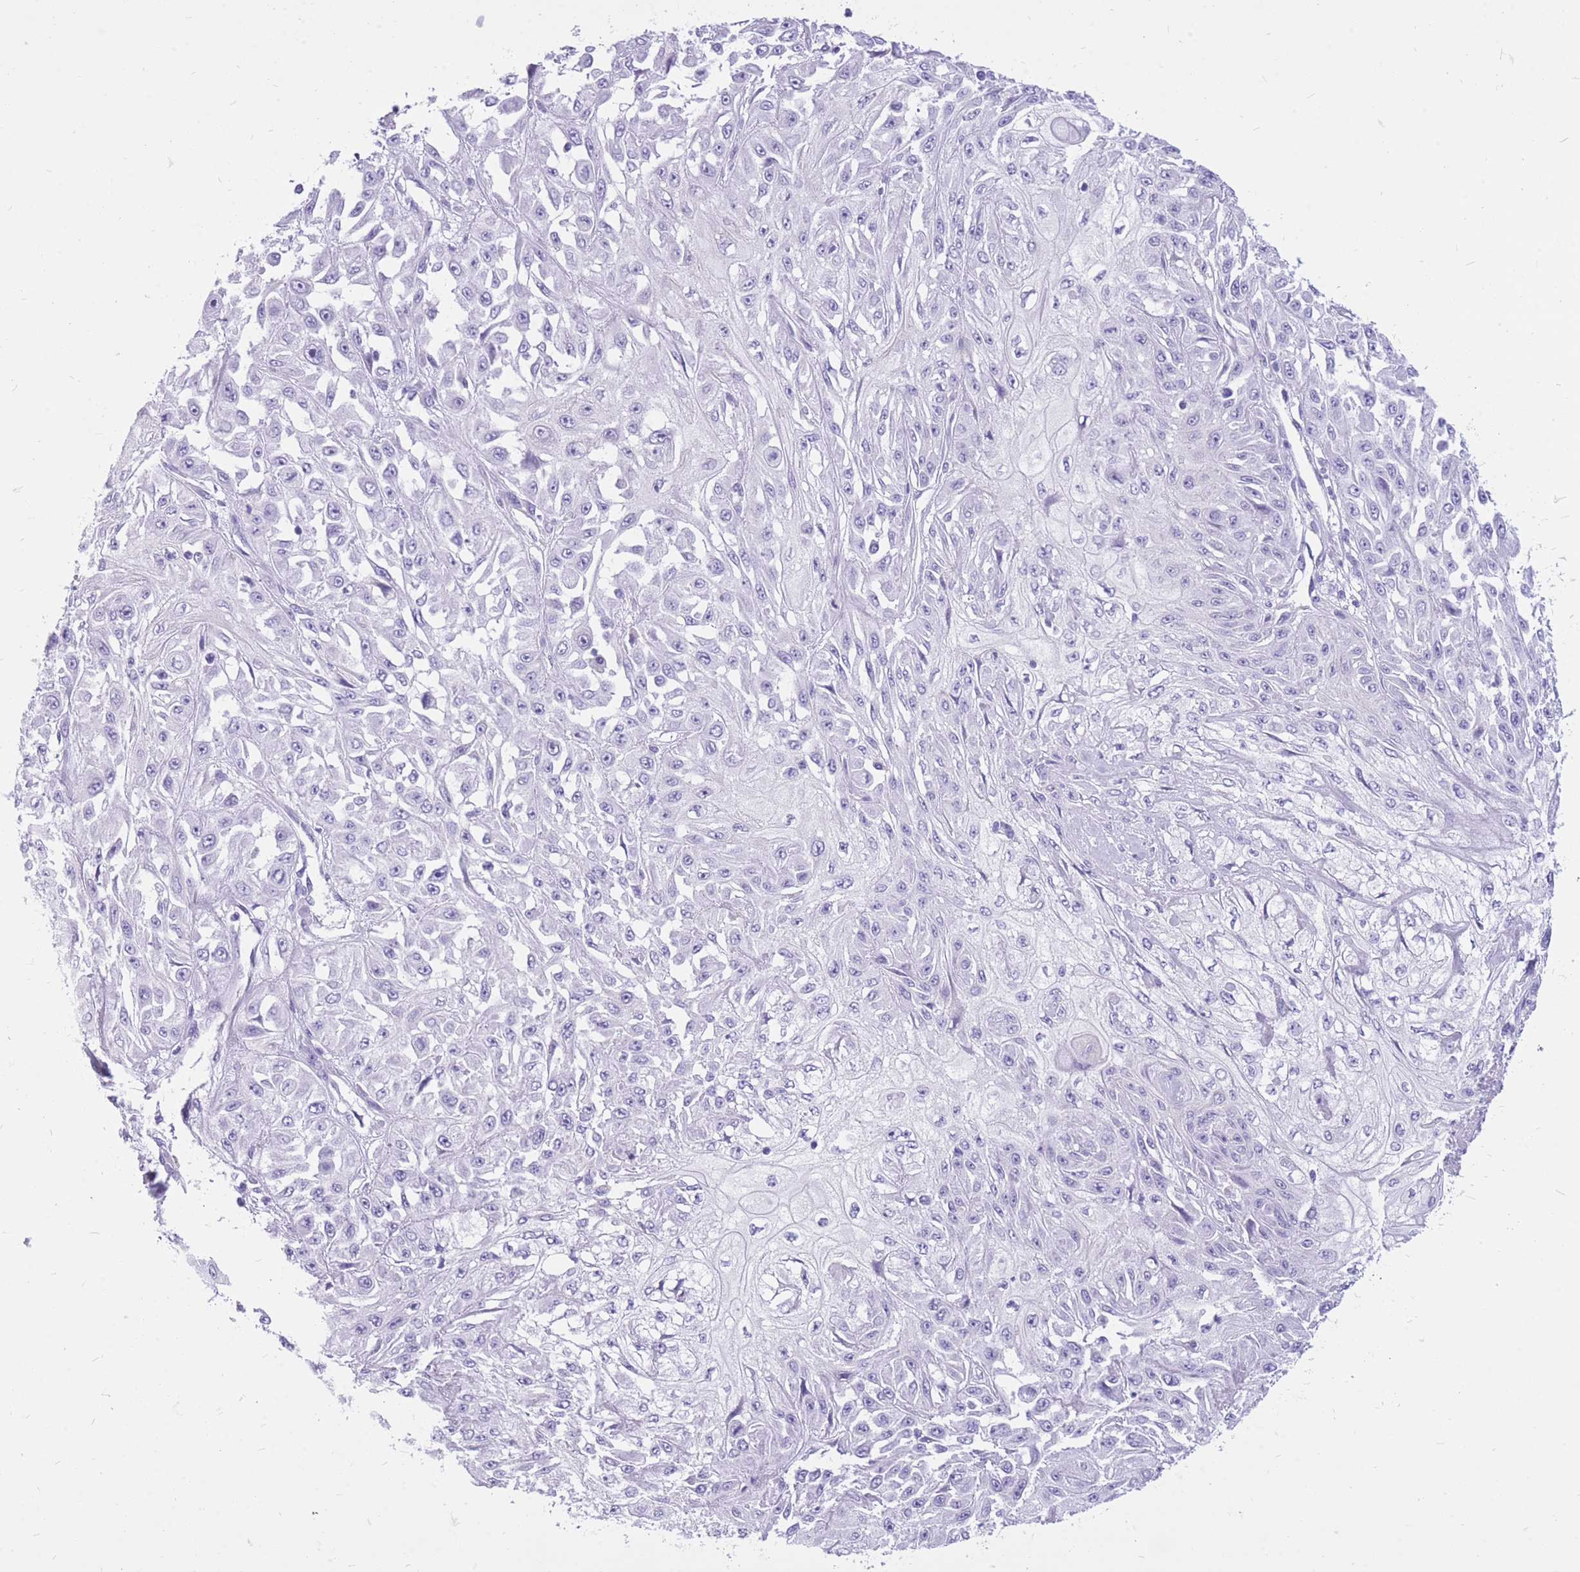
{"staining": {"intensity": "negative", "quantity": "none", "location": "none"}, "tissue": "skin cancer", "cell_type": "Tumor cells", "image_type": "cancer", "snomed": [{"axis": "morphology", "description": "Squamous cell carcinoma, NOS"}, {"axis": "morphology", "description": "Squamous cell carcinoma, metastatic, NOS"}, {"axis": "topography", "description": "Skin"}, {"axis": "topography", "description": "Lymph node"}], "caption": "Protein analysis of metastatic squamous cell carcinoma (skin) reveals no significant staining in tumor cells.", "gene": "CYP21A2", "patient": {"sex": "male", "age": 75}}